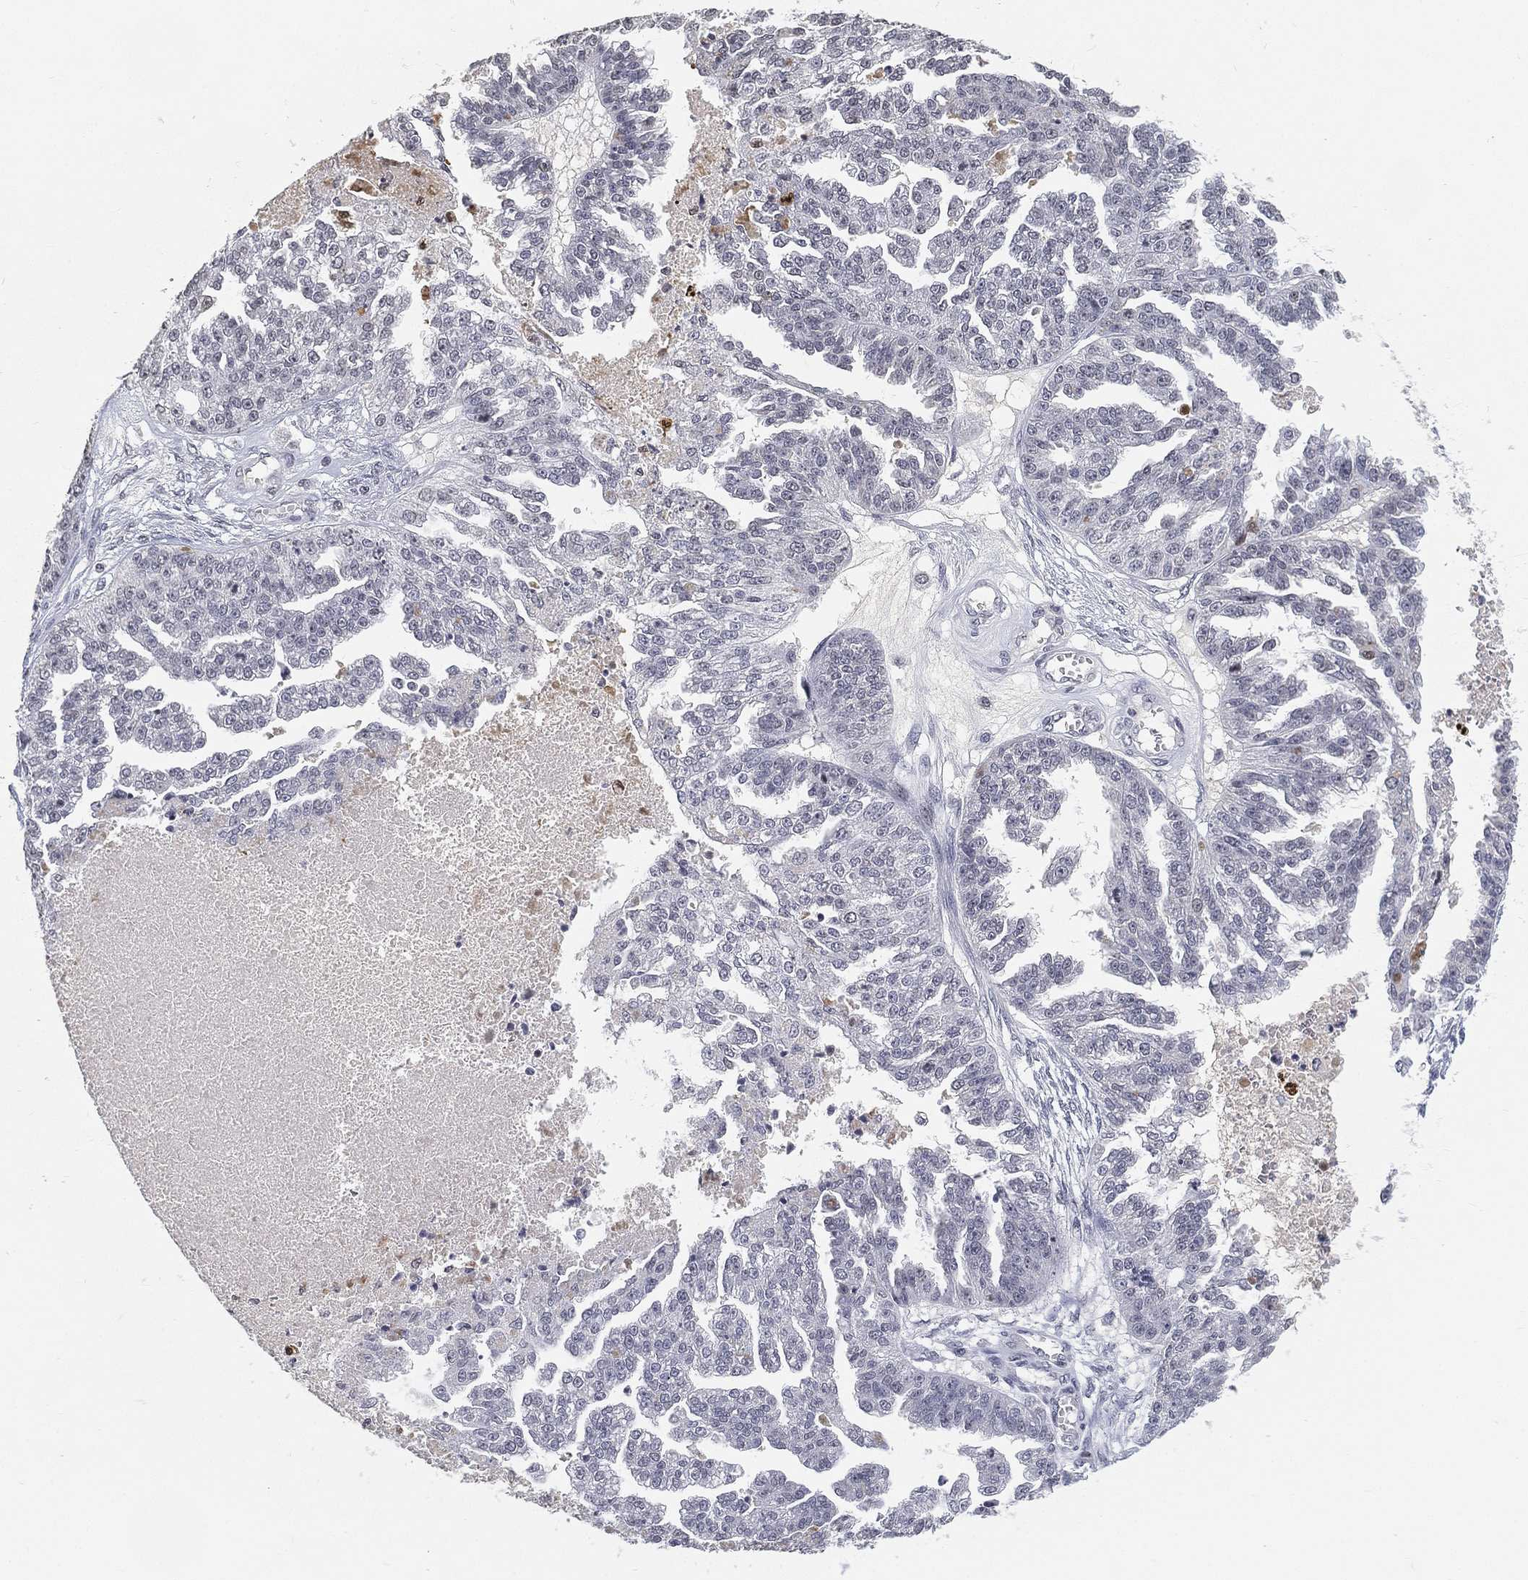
{"staining": {"intensity": "negative", "quantity": "none", "location": "none"}, "tissue": "ovarian cancer", "cell_type": "Tumor cells", "image_type": "cancer", "snomed": [{"axis": "morphology", "description": "Cystadenocarcinoma, serous, NOS"}, {"axis": "topography", "description": "Ovary"}], "caption": "The image shows no staining of tumor cells in serous cystadenocarcinoma (ovarian).", "gene": "ARG1", "patient": {"sex": "female", "age": 58}}